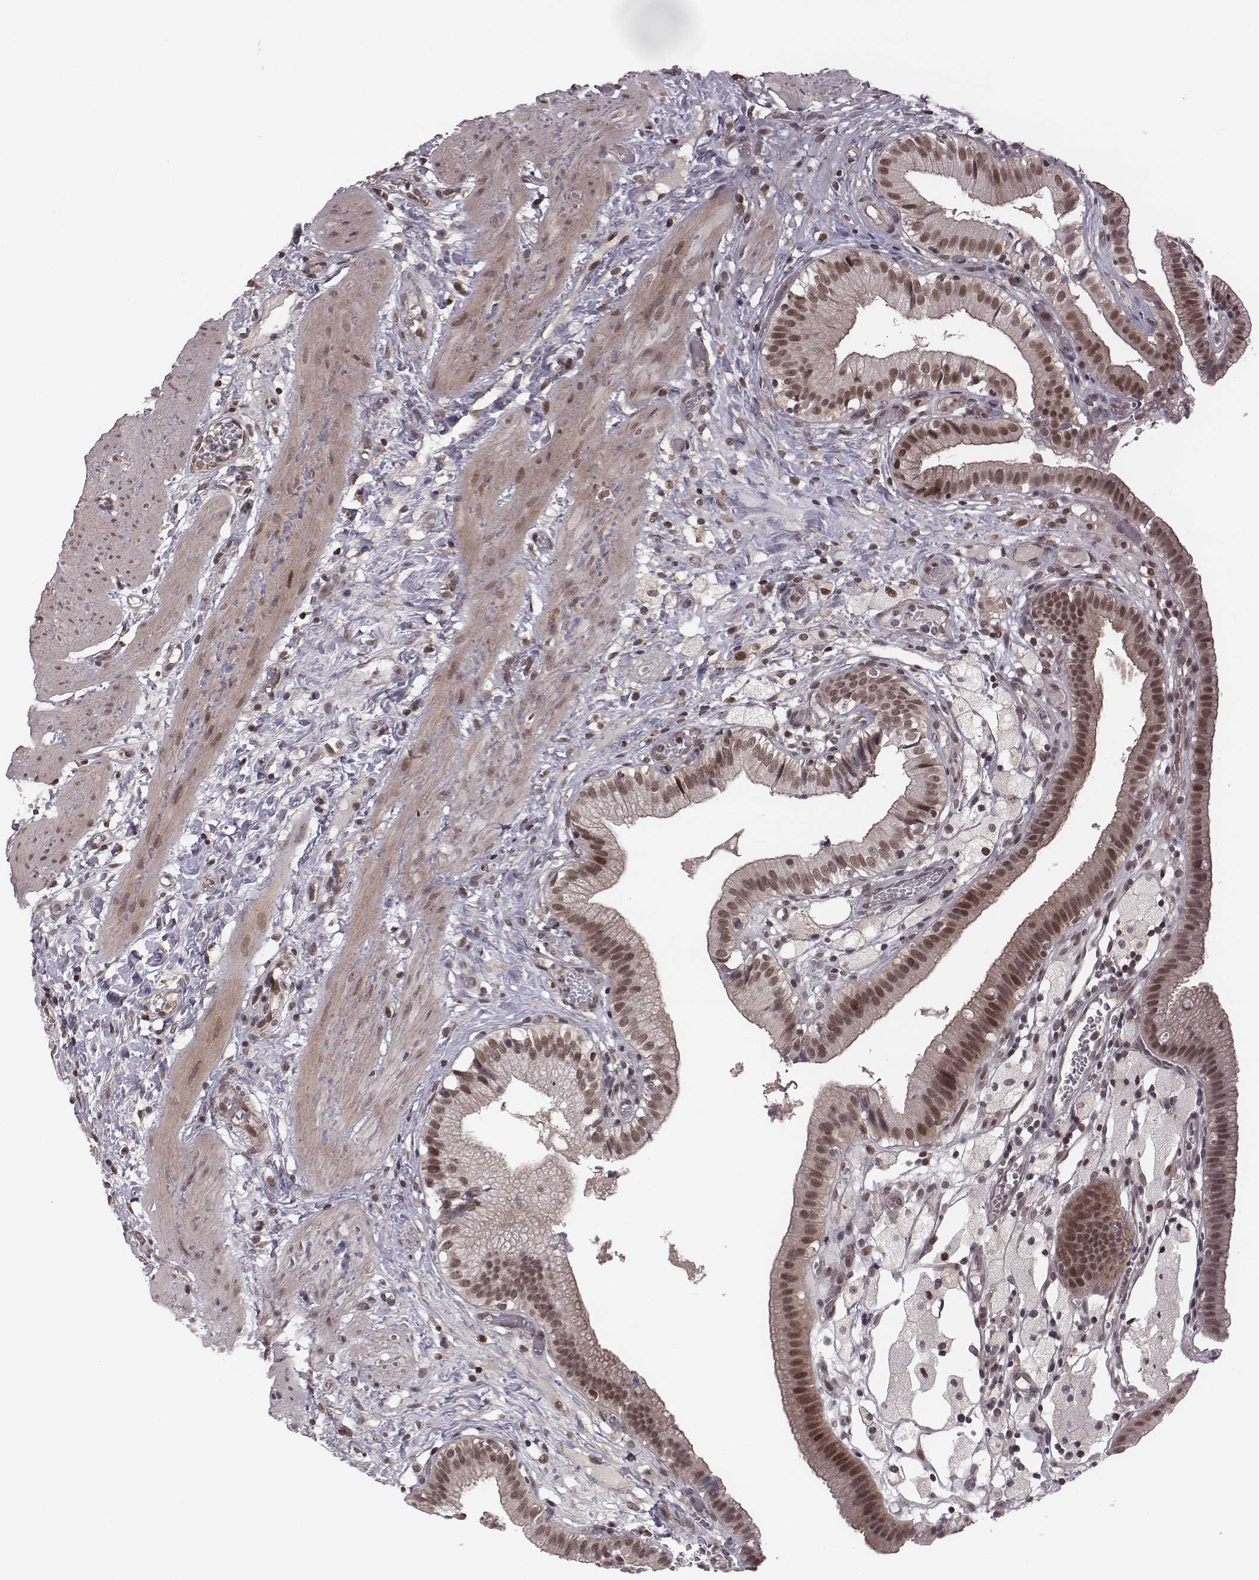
{"staining": {"intensity": "moderate", "quantity": ">75%", "location": "nuclear"}, "tissue": "gallbladder", "cell_type": "Glandular cells", "image_type": "normal", "snomed": [{"axis": "morphology", "description": "Normal tissue, NOS"}, {"axis": "topography", "description": "Gallbladder"}], "caption": "This image shows benign gallbladder stained with immunohistochemistry (IHC) to label a protein in brown. The nuclear of glandular cells show moderate positivity for the protein. Nuclei are counter-stained blue.", "gene": "RPL3", "patient": {"sex": "female", "age": 24}}